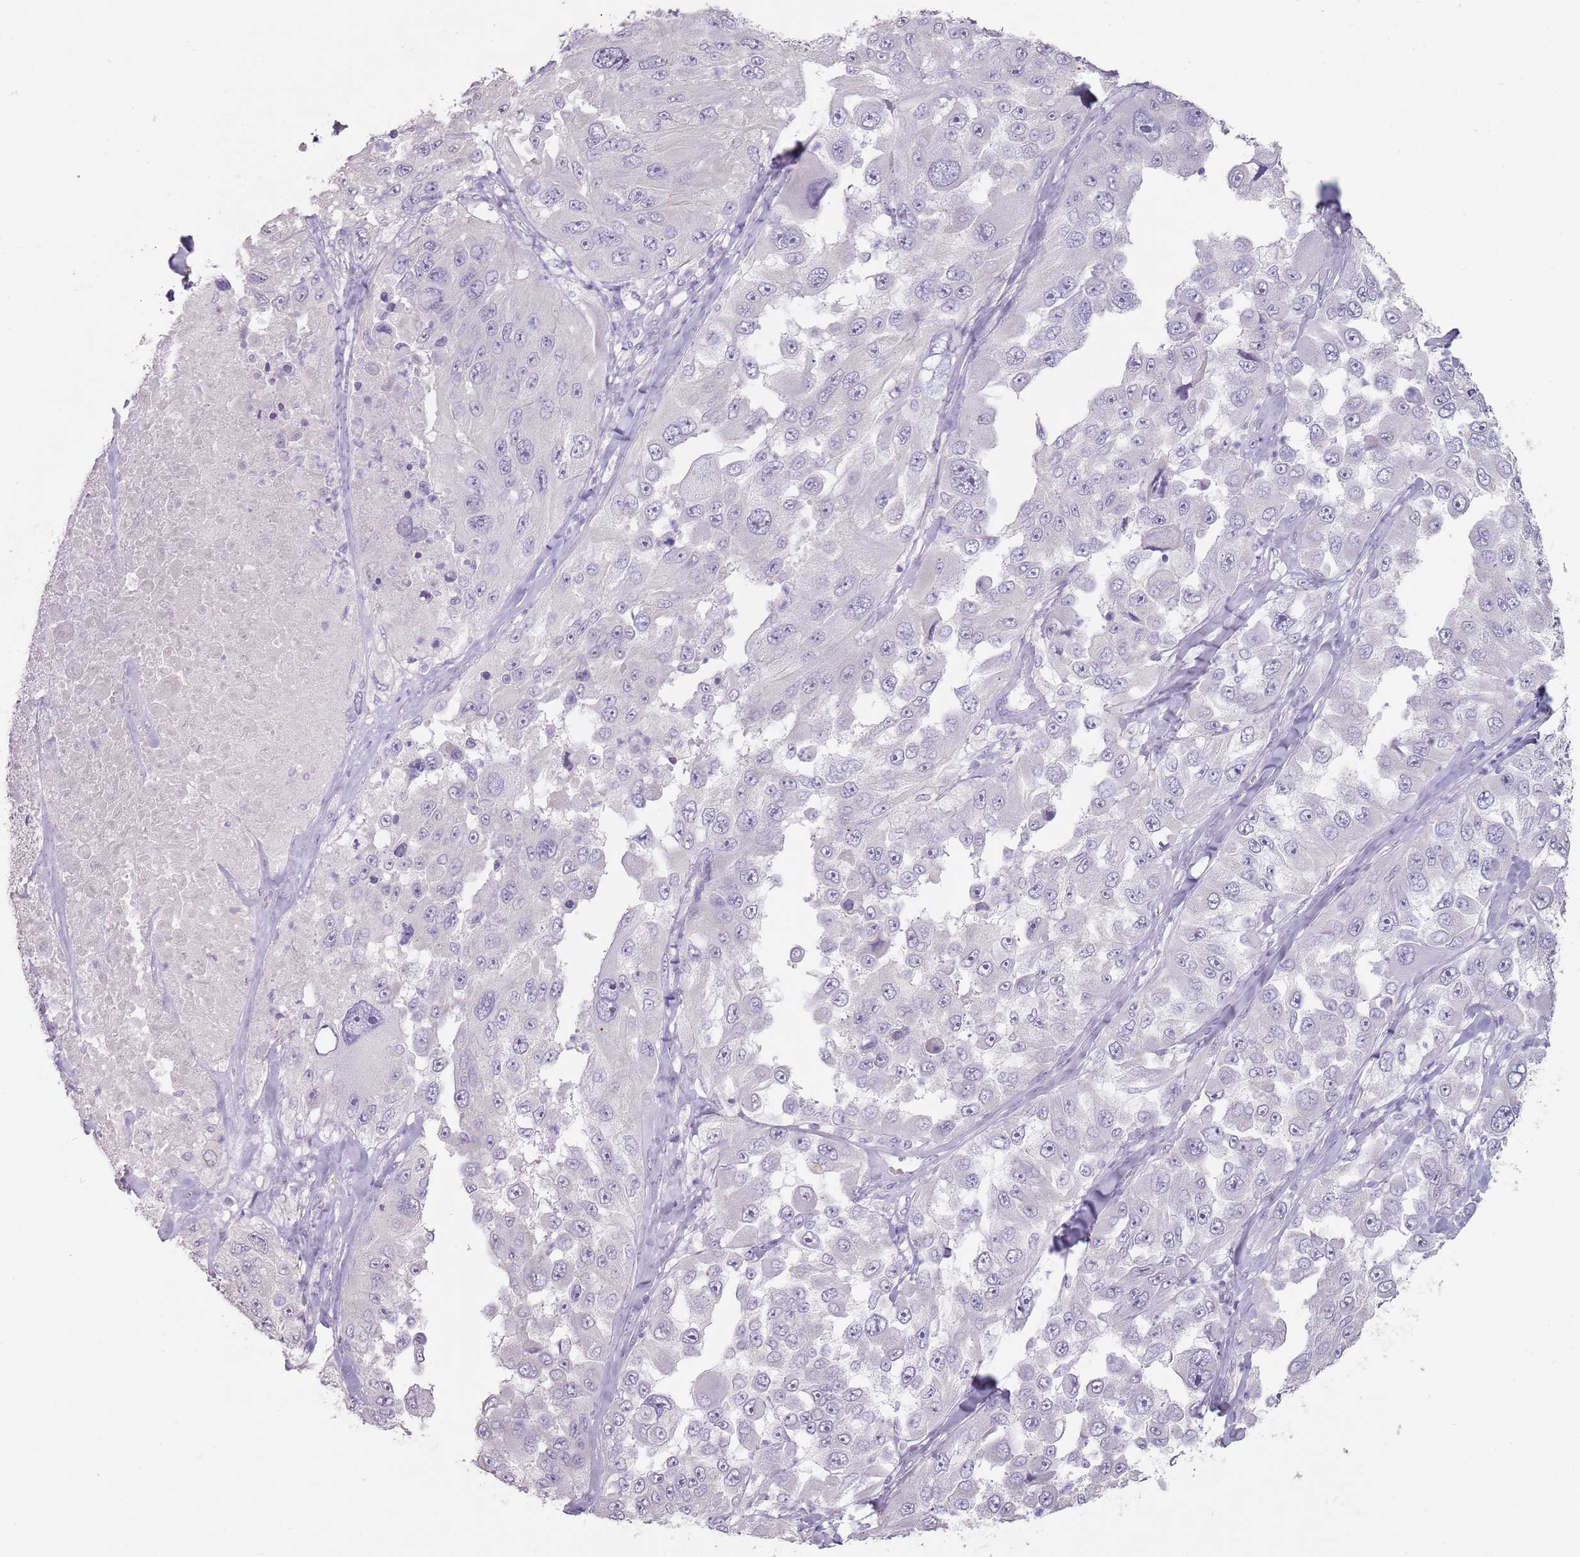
{"staining": {"intensity": "negative", "quantity": "none", "location": "none"}, "tissue": "melanoma", "cell_type": "Tumor cells", "image_type": "cancer", "snomed": [{"axis": "morphology", "description": "Malignant melanoma, Metastatic site"}, {"axis": "topography", "description": "Lymph node"}], "caption": "The photomicrograph reveals no significant staining in tumor cells of melanoma.", "gene": "STYK1", "patient": {"sex": "male", "age": 62}}